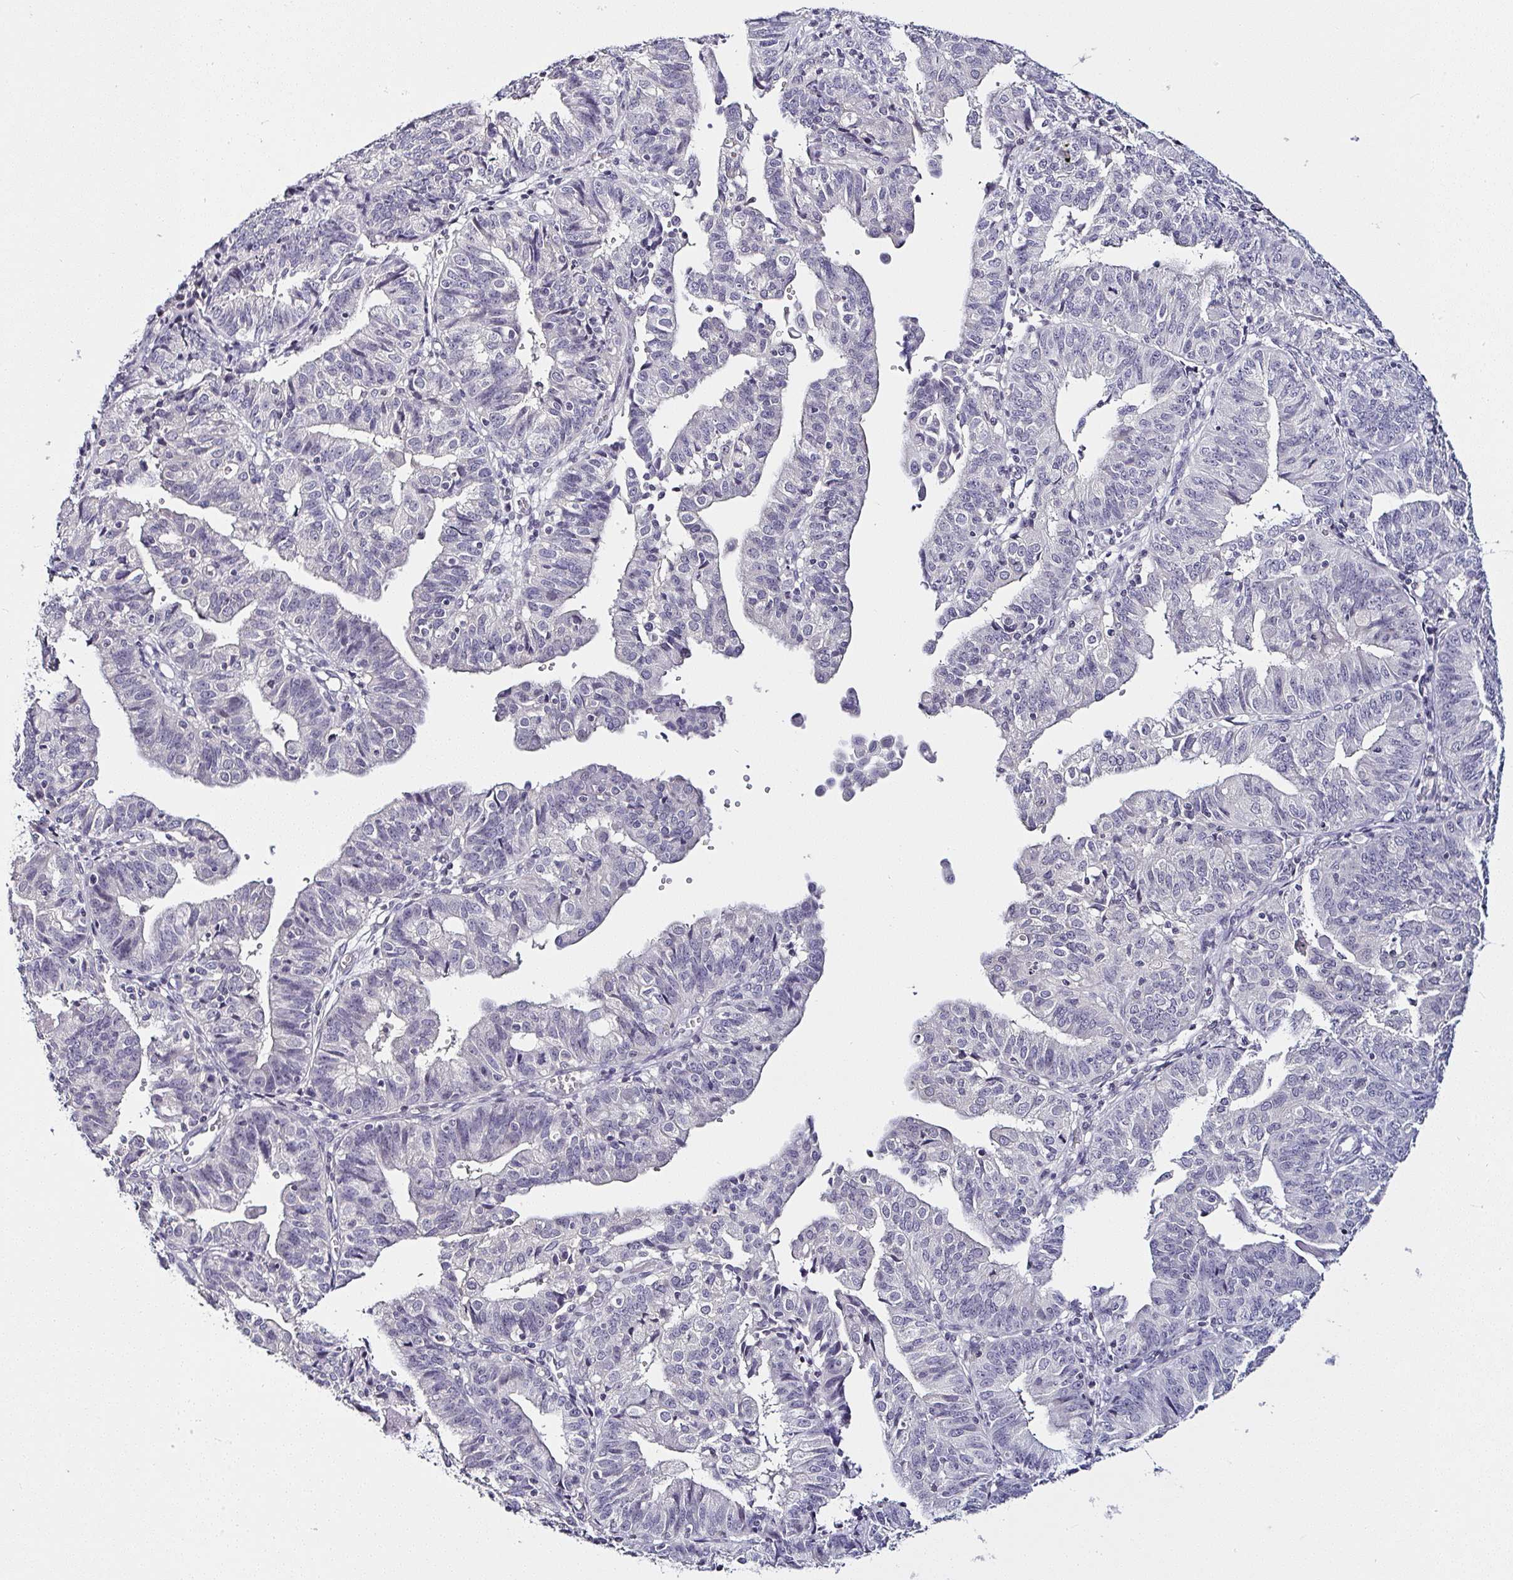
{"staining": {"intensity": "negative", "quantity": "none", "location": "none"}, "tissue": "endometrial cancer", "cell_type": "Tumor cells", "image_type": "cancer", "snomed": [{"axis": "morphology", "description": "Adenocarcinoma, NOS"}, {"axis": "topography", "description": "Endometrium"}], "caption": "The image demonstrates no staining of tumor cells in endometrial adenocarcinoma.", "gene": "SERPINB3", "patient": {"sex": "female", "age": 56}}